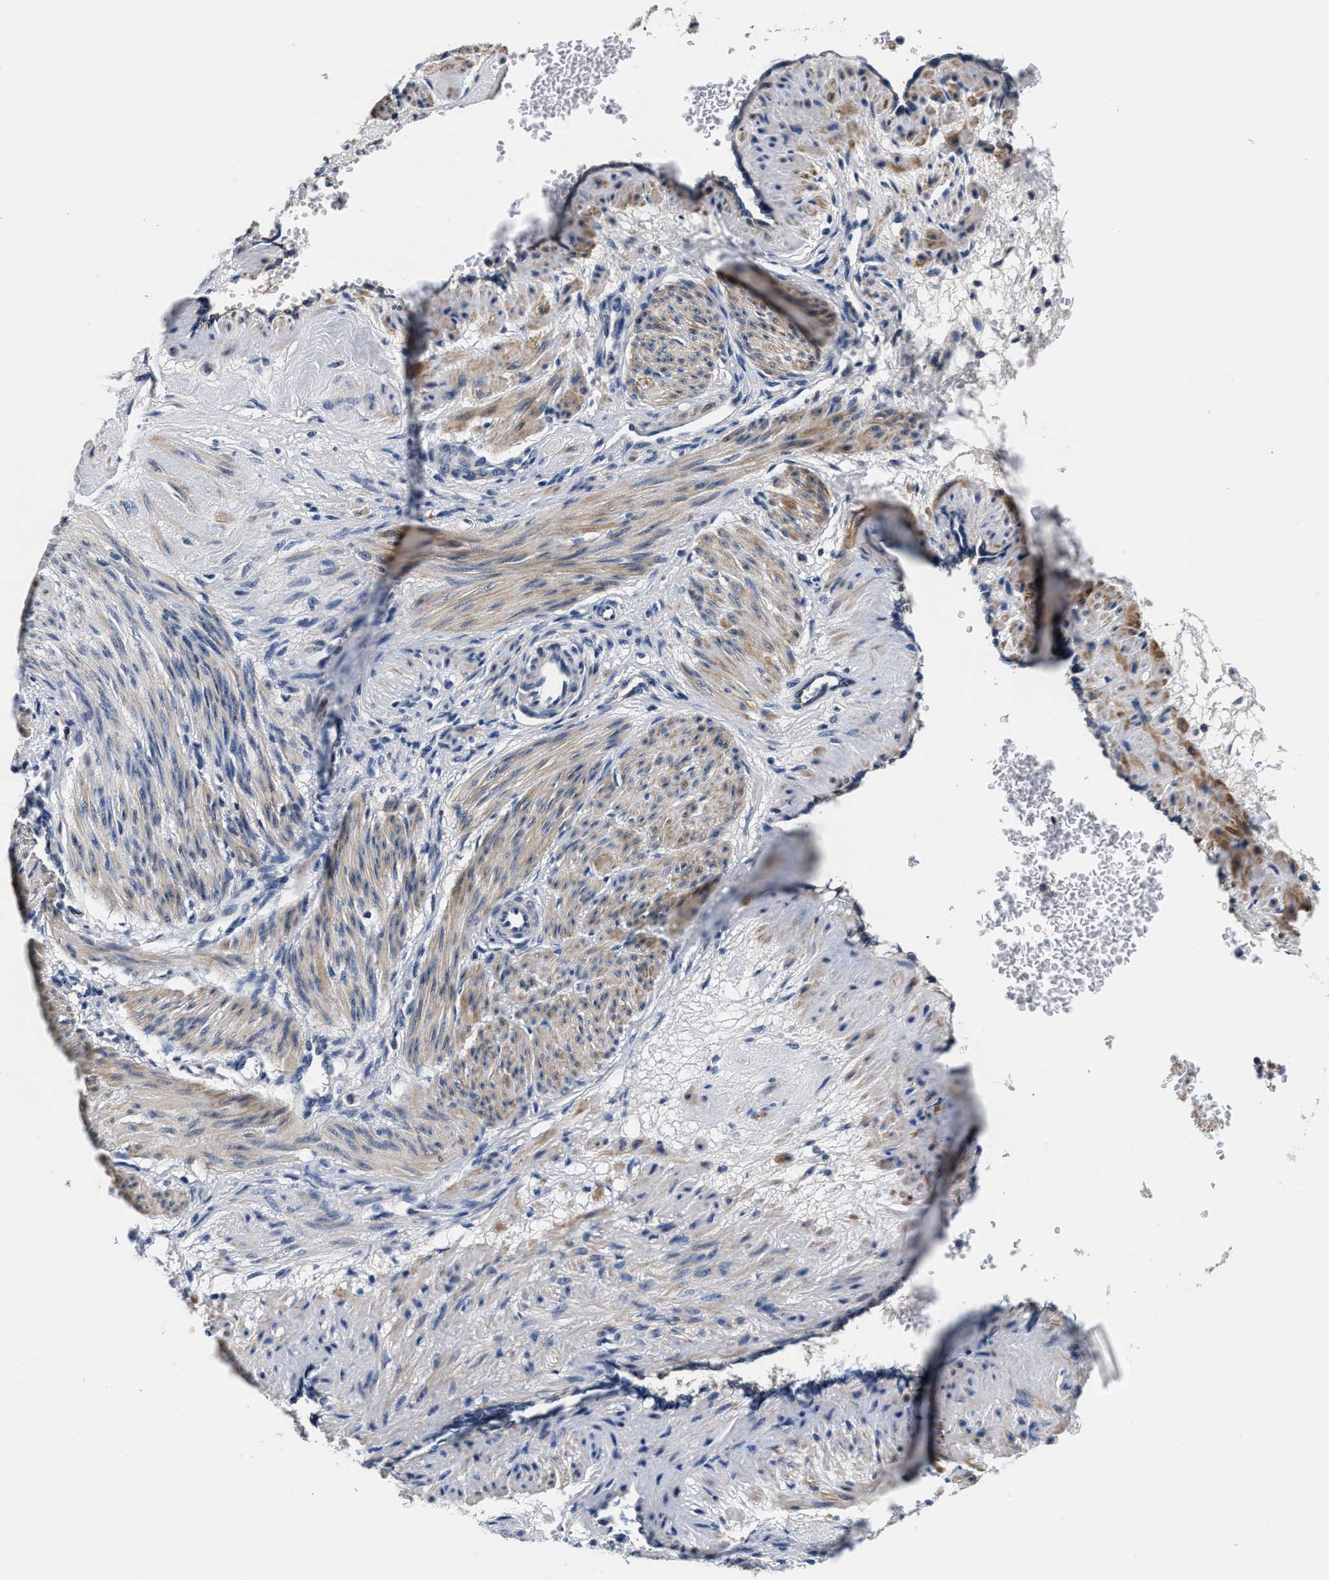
{"staining": {"intensity": "weak", "quantity": ">75%", "location": "cytoplasmic/membranous"}, "tissue": "smooth muscle", "cell_type": "Smooth muscle cells", "image_type": "normal", "snomed": [{"axis": "morphology", "description": "Normal tissue, NOS"}, {"axis": "topography", "description": "Endometrium"}], "caption": "The immunohistochemical stain labels weak cytoplasmic/membranous expression in smooth muscle cells of unremarkable smooth muscle. (Brightfield microscopy of DAB IHC at high magnification).", "gene": "ANKIB1", "patient": {"sex": "female", "age": 33}}